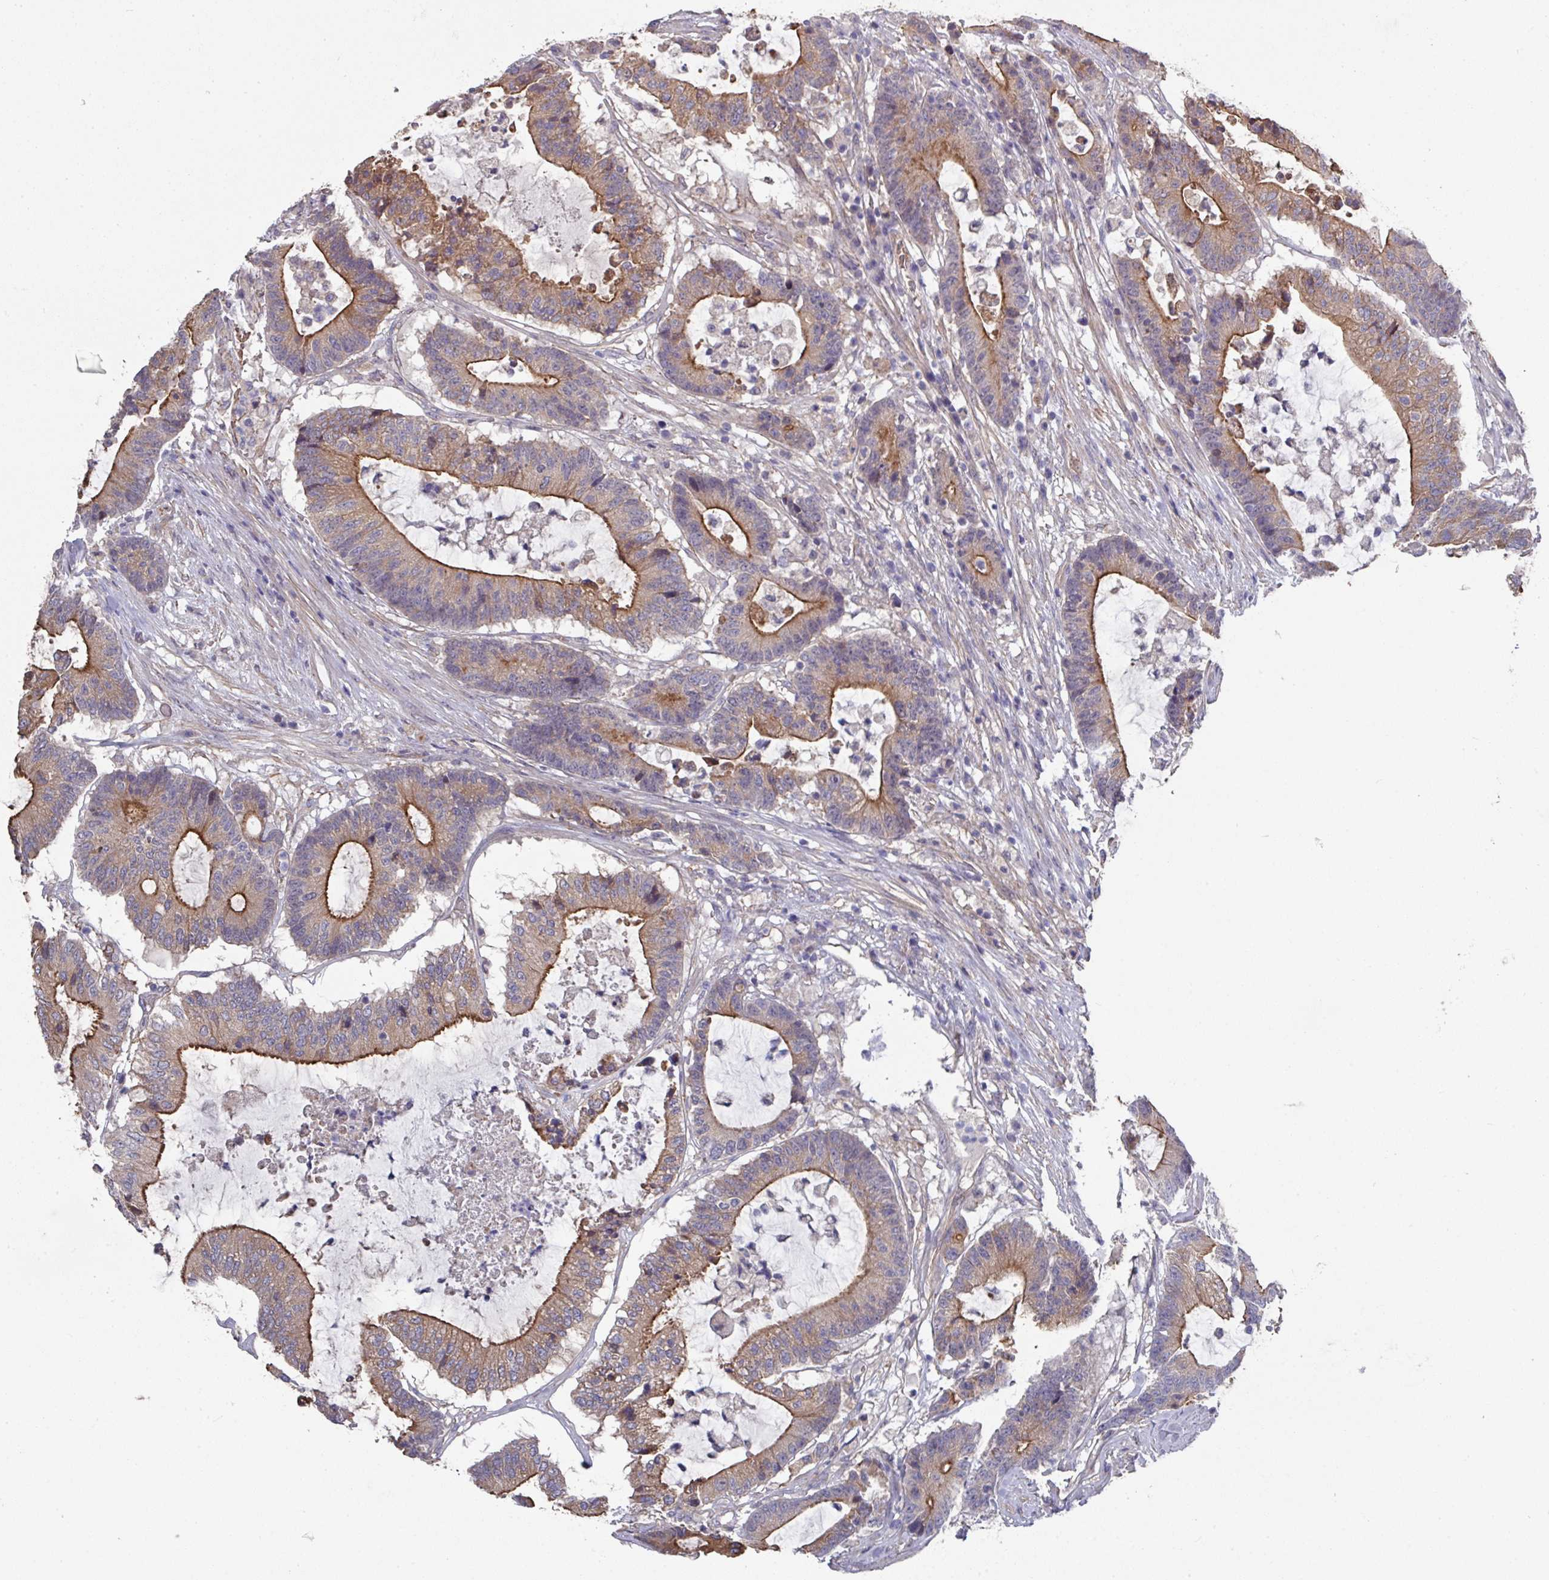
{"staining": {"intensity": "moderate", "quantity": ">75%", "location": "cytoplasmic/membranous"}, "tissue": "colorectal cancer", "cell_type": "Tumor cells", "image_type": "cancer", "snomed": [{"axis": "morphology", "description": "Adenocarcinoma, NOS"}, {"axis": "topography", "description": "Colon"}], "caption": "Tumor cells exhibit medium levels of moderate cytoplasmic/membranous expression in approximately >75% of cells in human adenocarcinoma (colorectal).", "gene": "PRR5", "patient": {"sex": "female", "age": 84}}